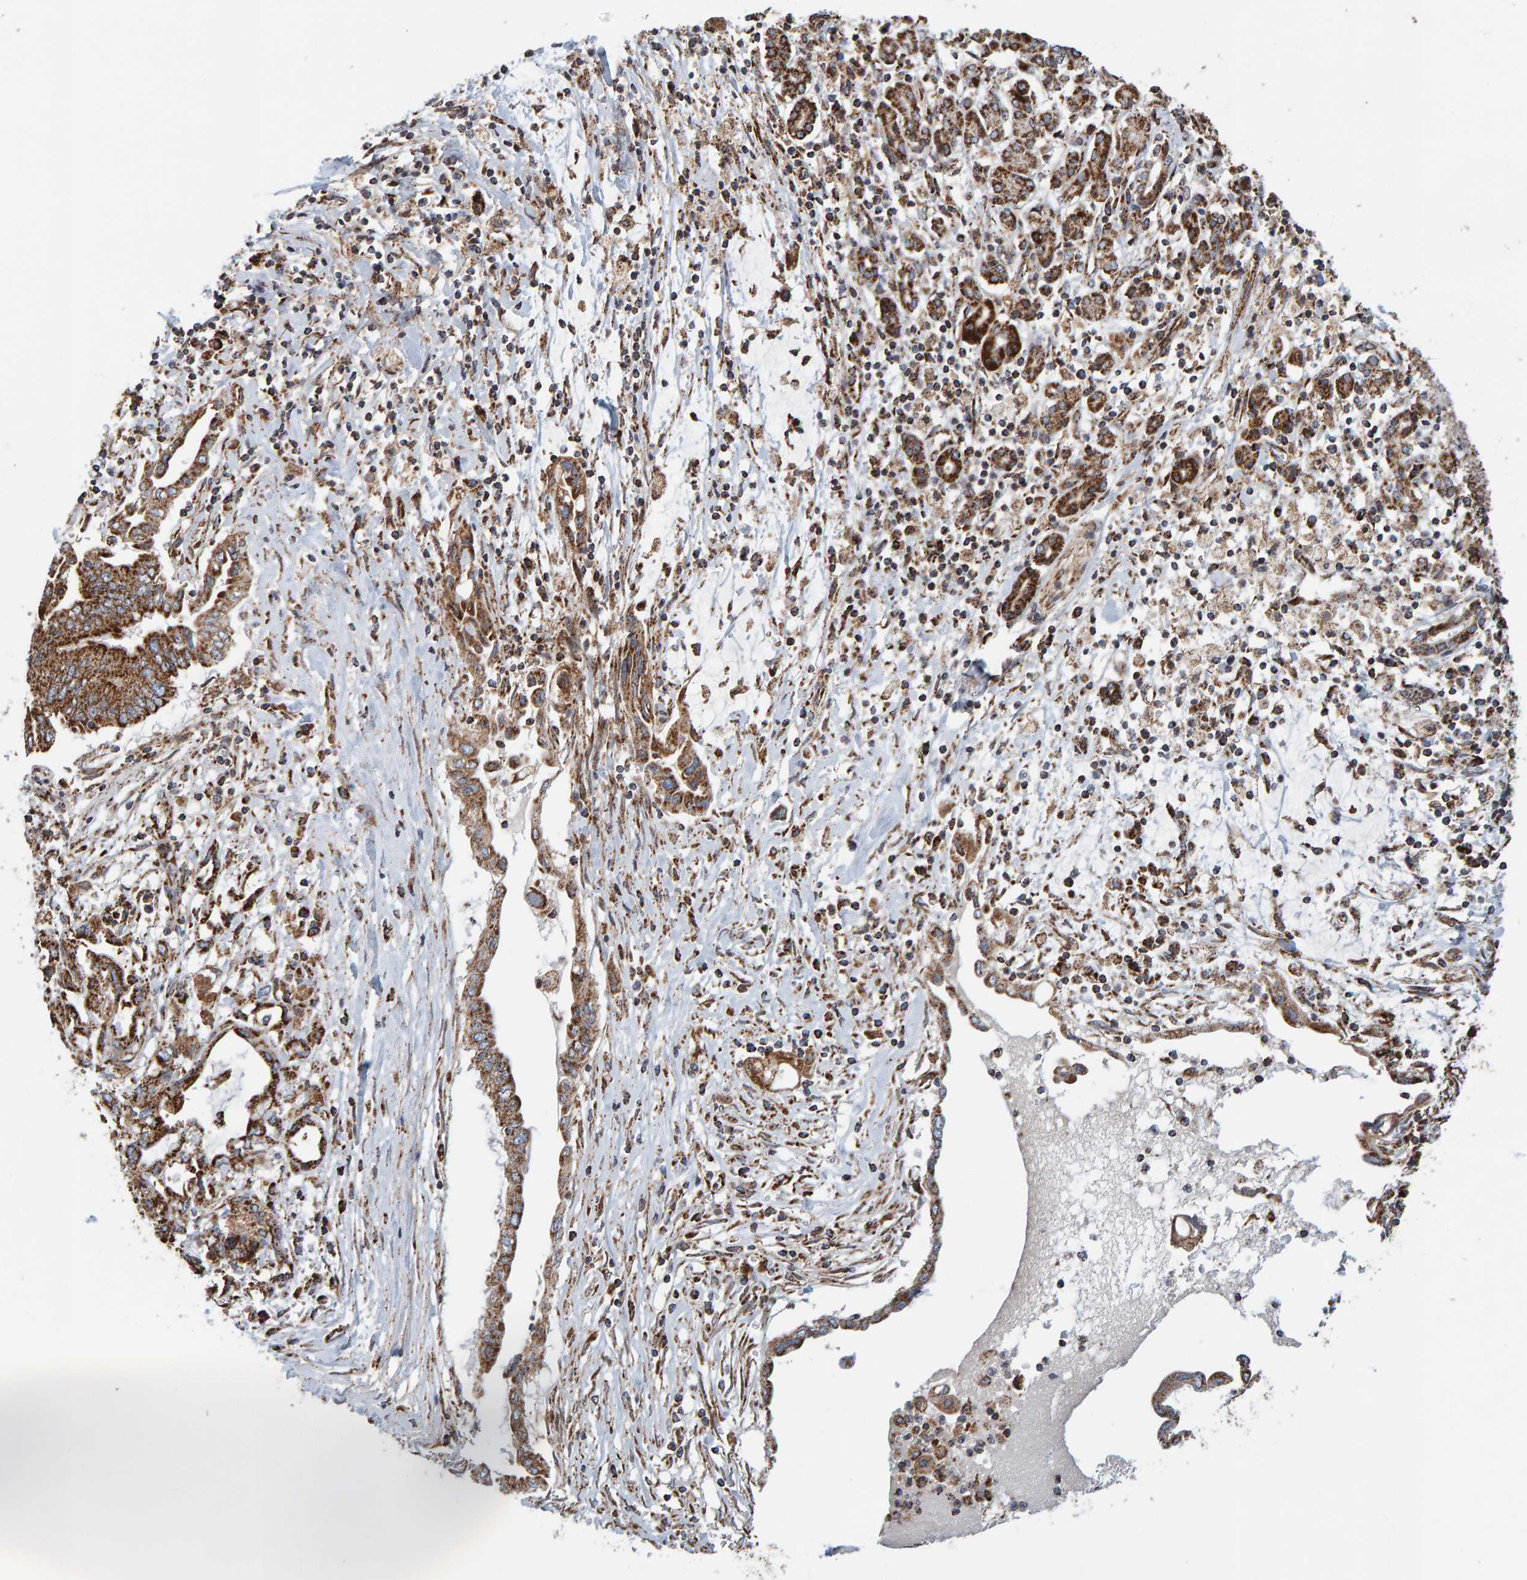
{"staining": {"intensity": "moderate", "quantity": ">75%", "location": "cytoplasmic/membranous"}, "tissue": "pancreatic cancer", "cell_type": "Tumor cells", "image_type": "cancer", "snomed": [{"axis": "morphology", "description": "Adenocarcinoma, NOS"}, {"axis": "topography", "description": "Pancreas"}], "caption": "Immunohistochemistry of pancreatic cancer shows medium levels of moderate cytoplasmic/membranous positivity in about >75% of tumor cells. (DAB = brown stain, brightfield microscopy at high magnification).", "gene": "MRPL45", "patient": {"sex": "female", "age": 57}}